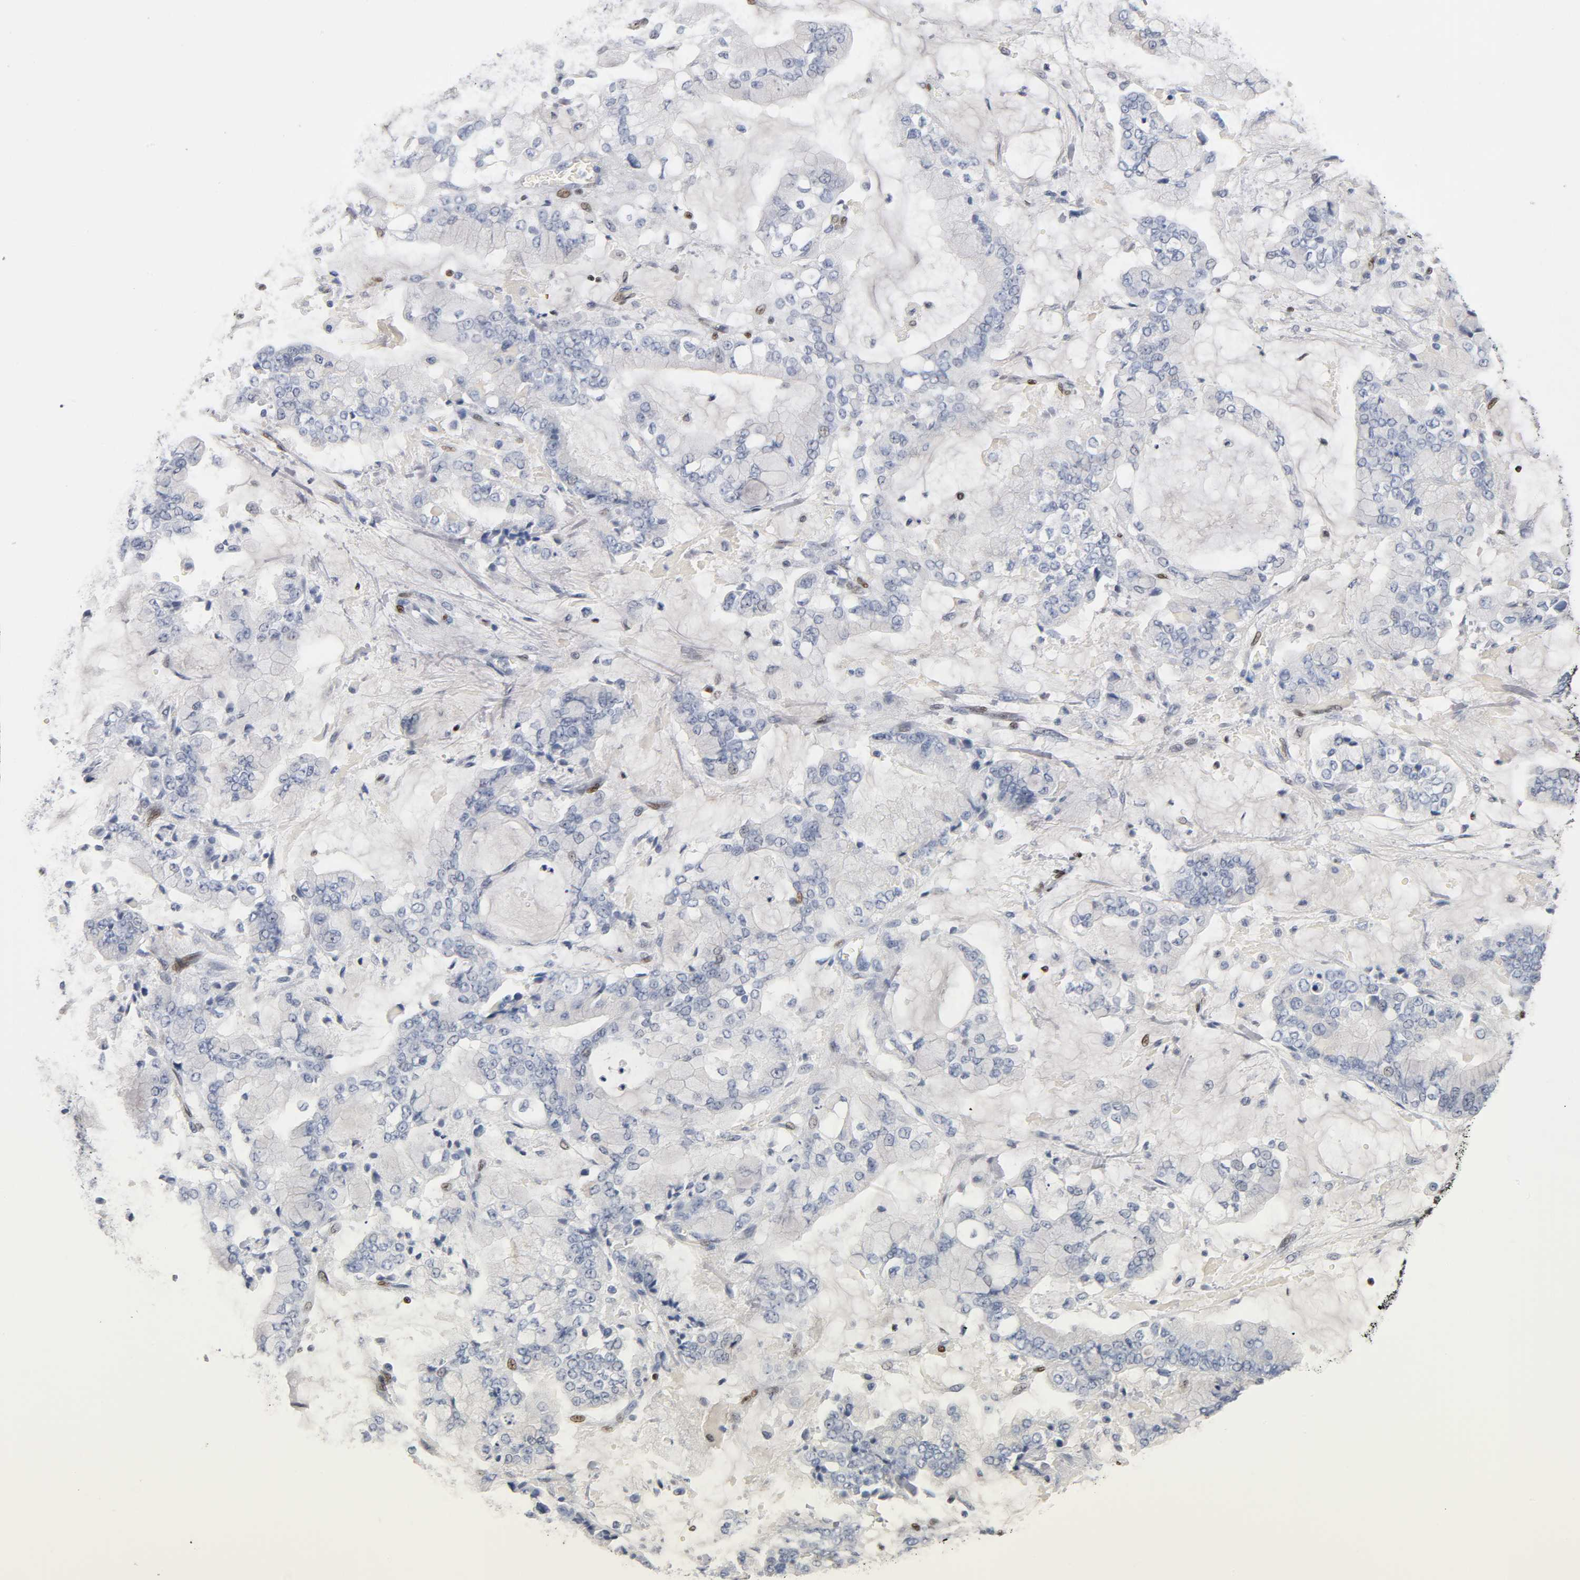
{"staining": {"intensity": "negative", "quantity": "none", "location": "none"}, "tissue": "stomach cancer", "cell_type": "Tumor cells", "image_type": "cancer", "snomed": [{"axis": "morphology", "description": "Normal tissue, NOS"}, {"axis": "morphology", "description": "Adenocarcinoma, NOS"}, {"axis": "topography", "description": "Stomach, upper"}, {"axis": "topography", "description": "Stomach"}], "caption": "A micrograph of stomach cancer stained for a protein exhibits no brown staining in tumor cells. The staining was performed using DAB to visualize the protein expression in brown, while the nuclei were stained in blue with hematoxylin (Magnification: 20x).", "gene": "SP3", "patient": {"sex": "male", "age": 76}}